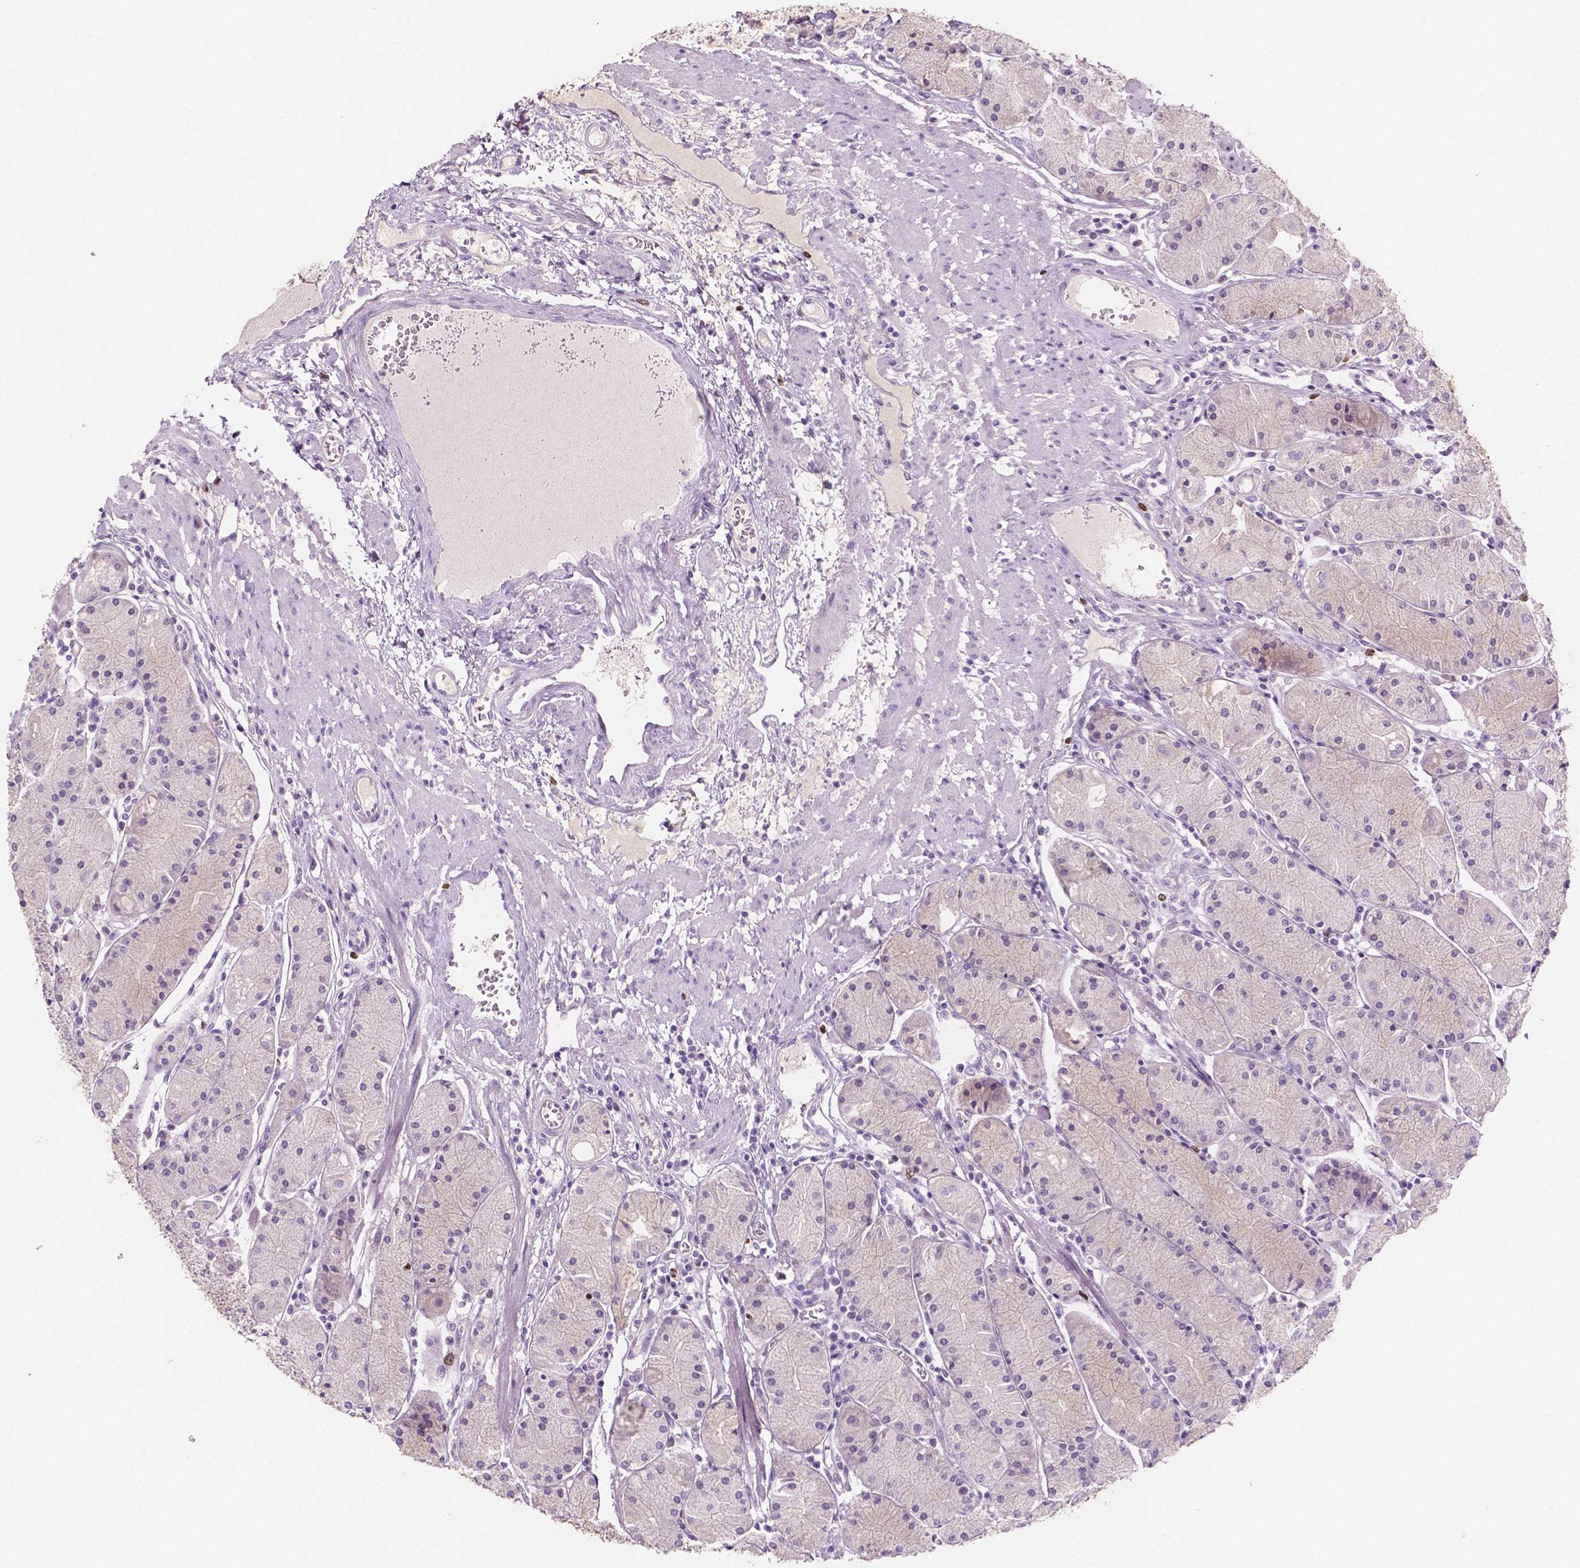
{"staining": {"intensity": "moderate", "quantity": "<25%", "location": "nuclear"}, "tissue": "stomach", "cell_type": "Glandular cells", "image_type": "normal", "snomed": [{"axis": "morphology", "description": "Normal tissue, NOS"}, {"axis": "topography", "description": "Stomach, upper"}], "caption": "Immunohistochemical staining of benign stomach demonstrates moderate nuclear protein expression in approximately <25% of glandular cells. (Stains: DAB (3,3'-diaminobenzidine) in brown, nuclei in blue, Microscopy: brightfield microscopy at high magnification).", "gene": "SIAH2", "patient": {"sex": "male", "age": 69}}